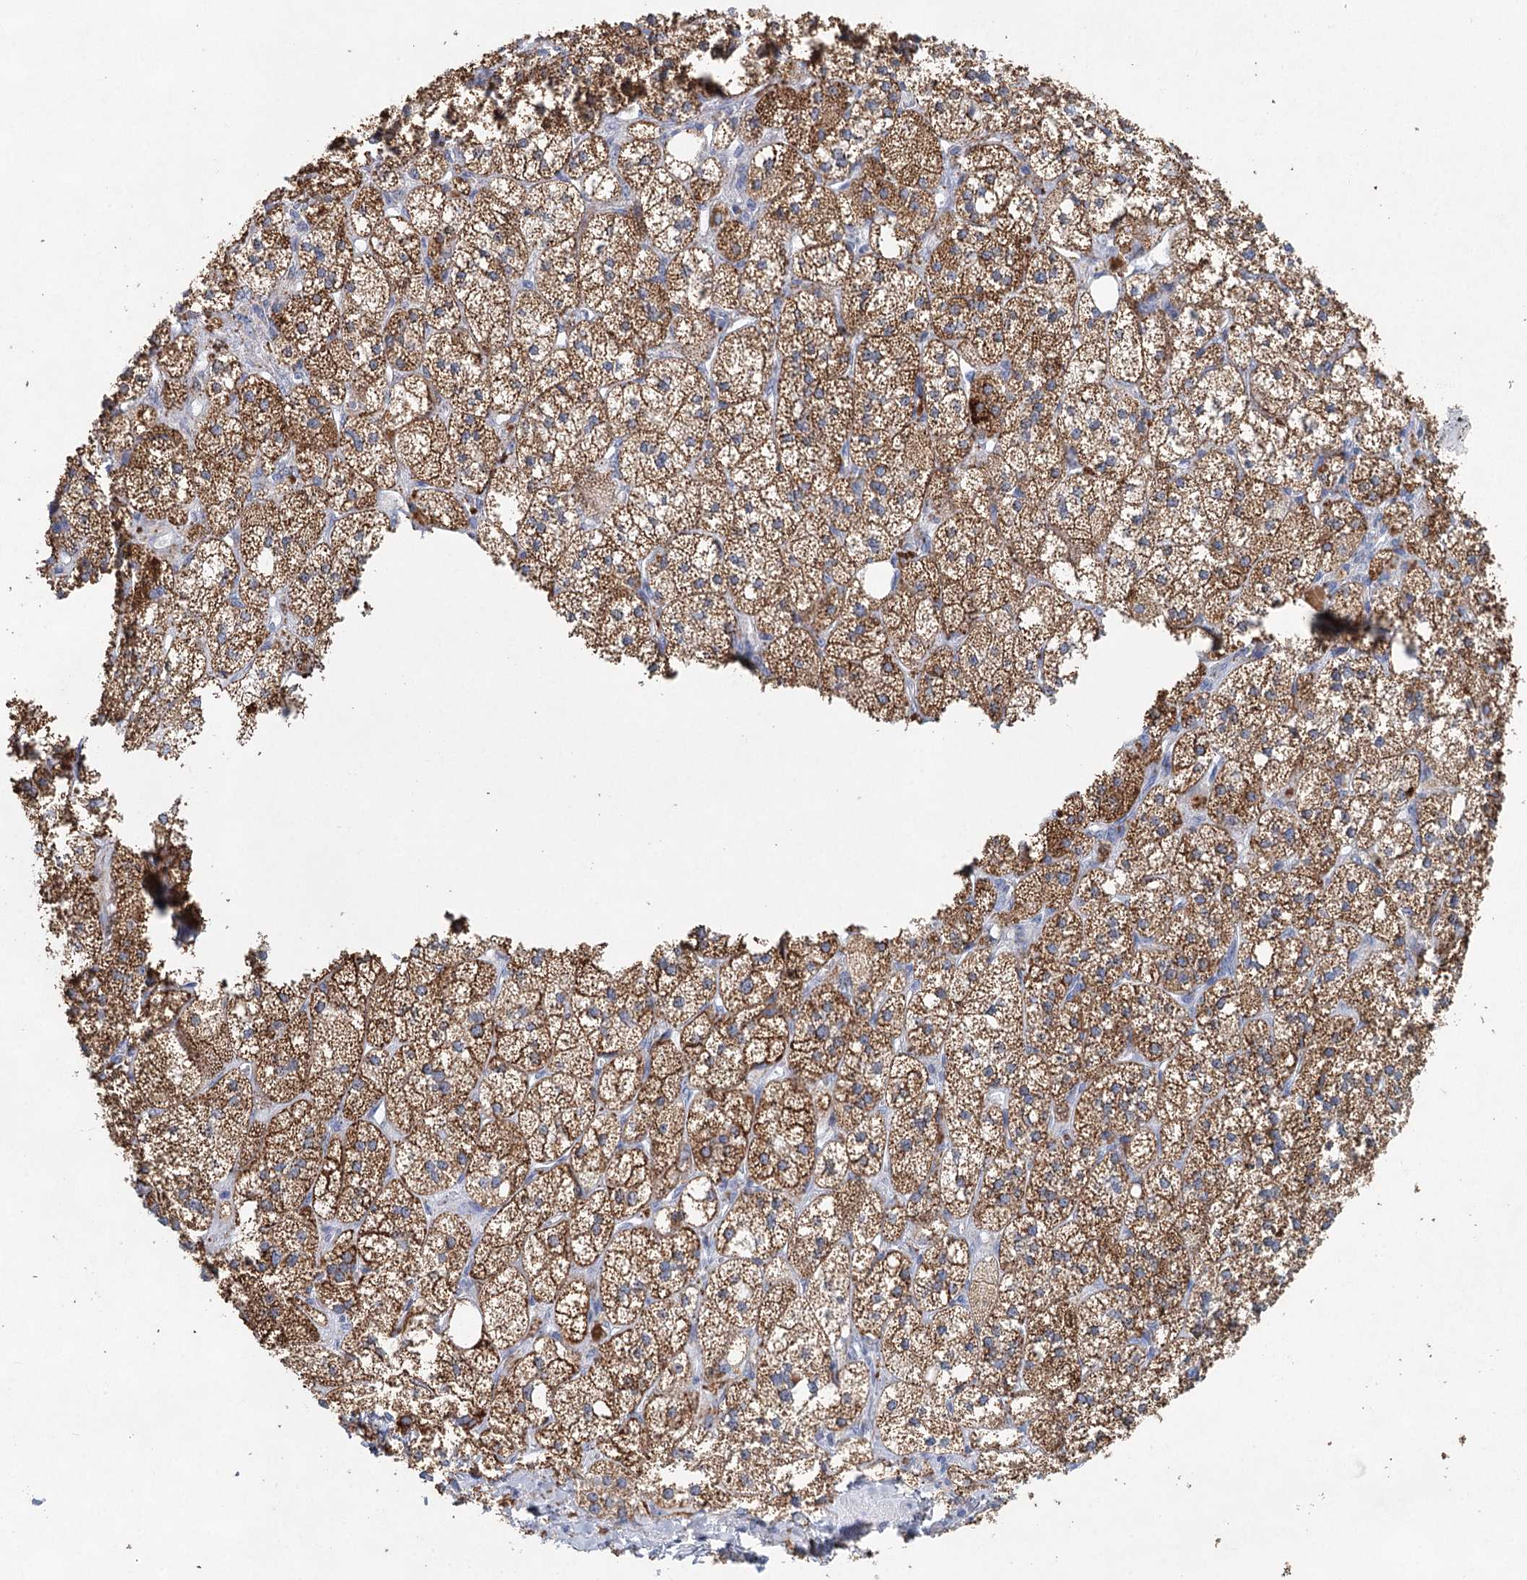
{"staining": {"intensity": "strong", "quantity": ">75%", "location": "cytoplasmic/membranous"}, "tissue": "adrenal gland", "cell_type": "Glandular cells", "image_type": "normal", "snomed": [{"axis": "morphology", "description": "Normal tissue, NOS"}, {"axis": "topography", "description": "Adrenal gland"}], "caption": "This histopathology image reveals immunohistochemistry (IHC) staining of unremarkable adrenal gland, with high strong cytoplasmic/membranous expression in approximately >75% of glandular cells.", "gene": "XPO6", "patient": {"sex": "male", "age": 61}}